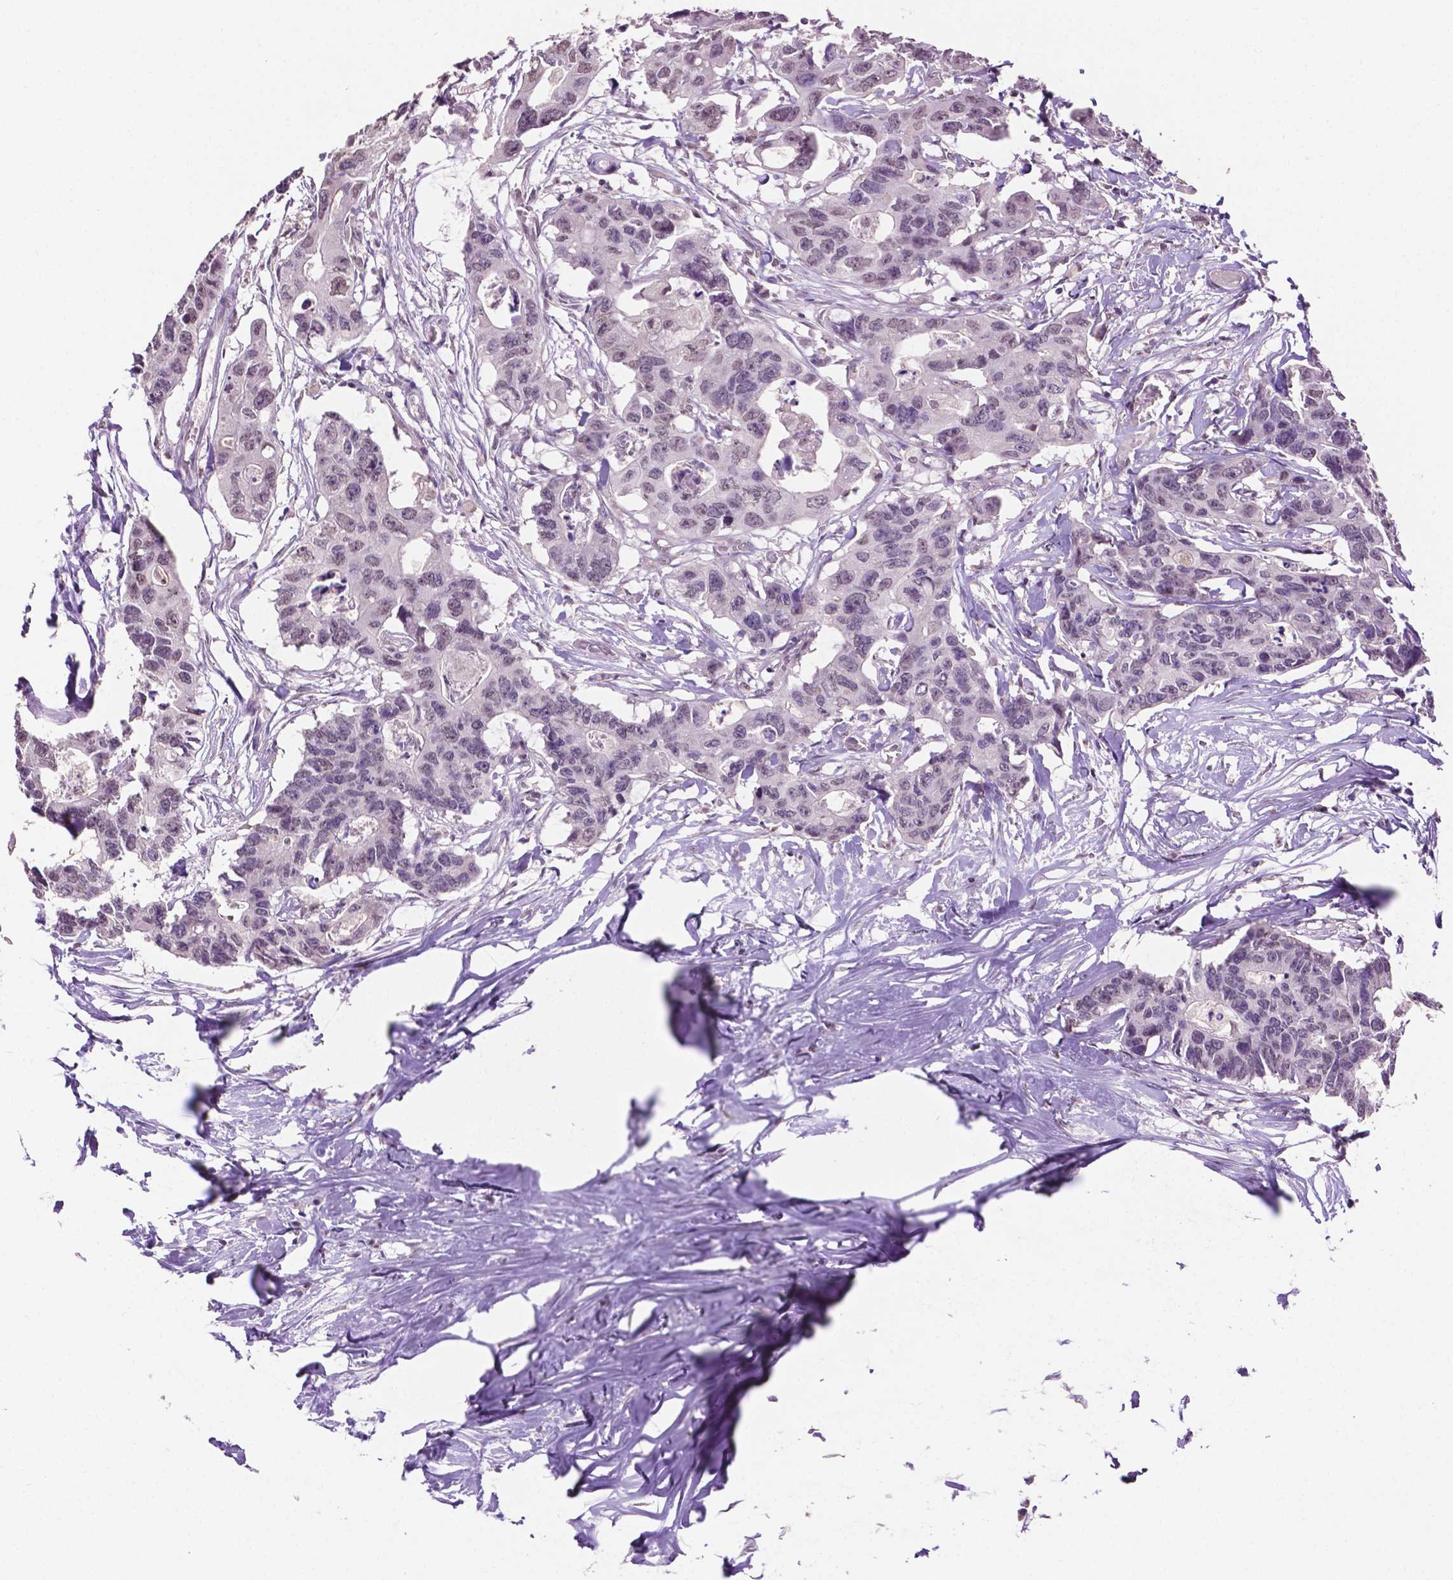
{"staining": {"intensity": "negative", "quantity": "none", "location": "none"}, "tissue": "colorectal cancer", "cell_type": "Tumor cells", "image_type": "cancer", "snomed": [{"axis": "morphology", "description": "Adenocarcinoma, NOS"}, {"axis": "topography", "description": "Rectum"}], "caption": "Protein analysis of colorectal cancer exhibits no significant positivity in tumor cells. (Brightfield microscopy of DAB immunohistochemistry at high magnification).", "gene": "PTPN6", "patient": {"sex": "male", "age": 57}}